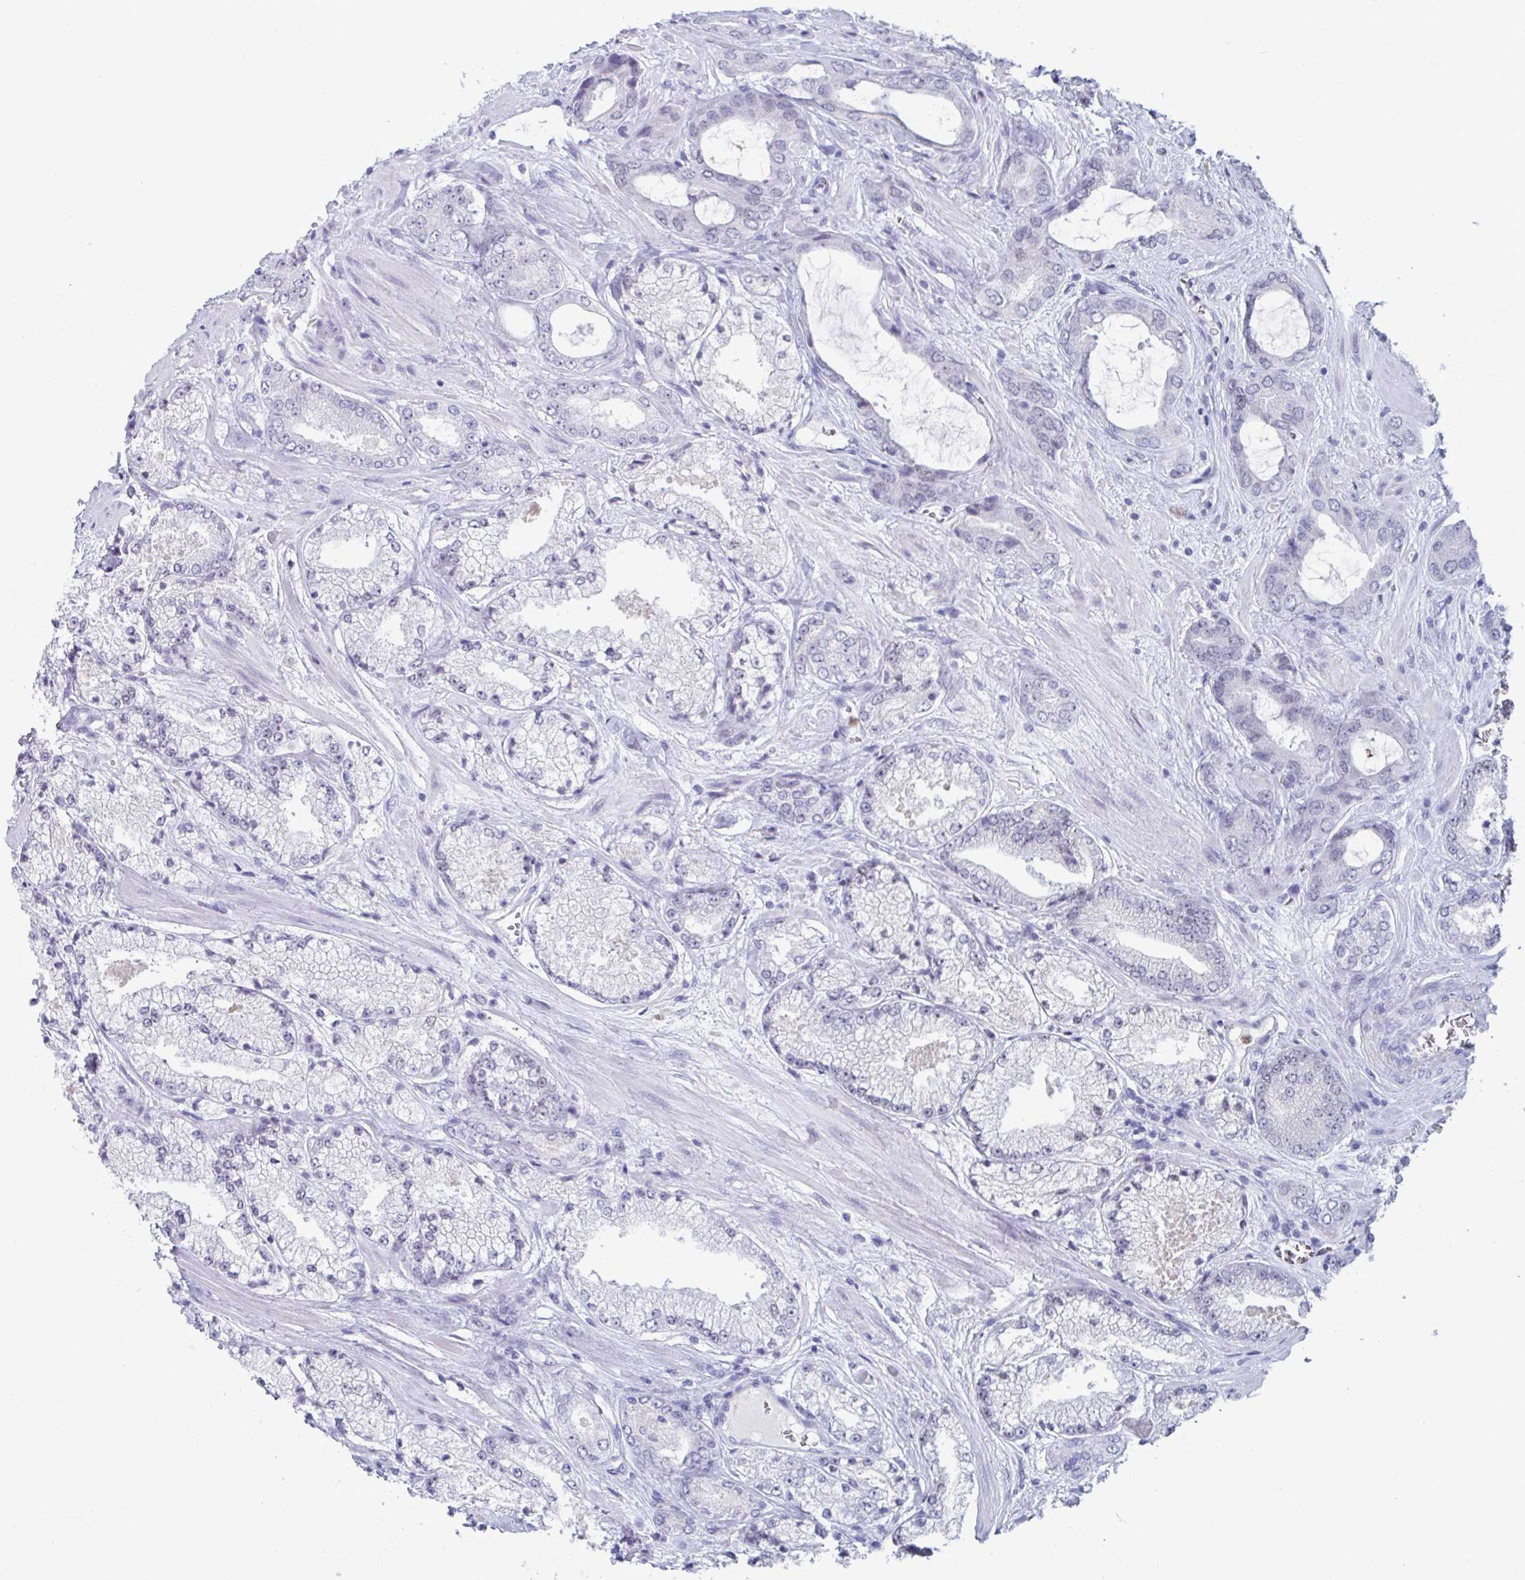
{"staining": {"intensity": "negative", "quantity": "none", "location": "none"}, "tissue": "prostate cancer", "cell_type": "Tumor cells", "image_type": "cancer", "snomed": [{"axis": "morphology", "description": "Adenocarcinoma, High grade"}, {"axis": "topography", "description": "Prostate"}], "caption": "Immunohistochemistry (IHC) image of neoplastic tissue: high-grade adenocarcinoma (prostate) stained with DAB displays no significant protein positivity in tumor cells. (DAB IHC with hematoxylin counter stain).", "gene": "CYP4F11", "patient": {"sex": "male", "age": 63}}